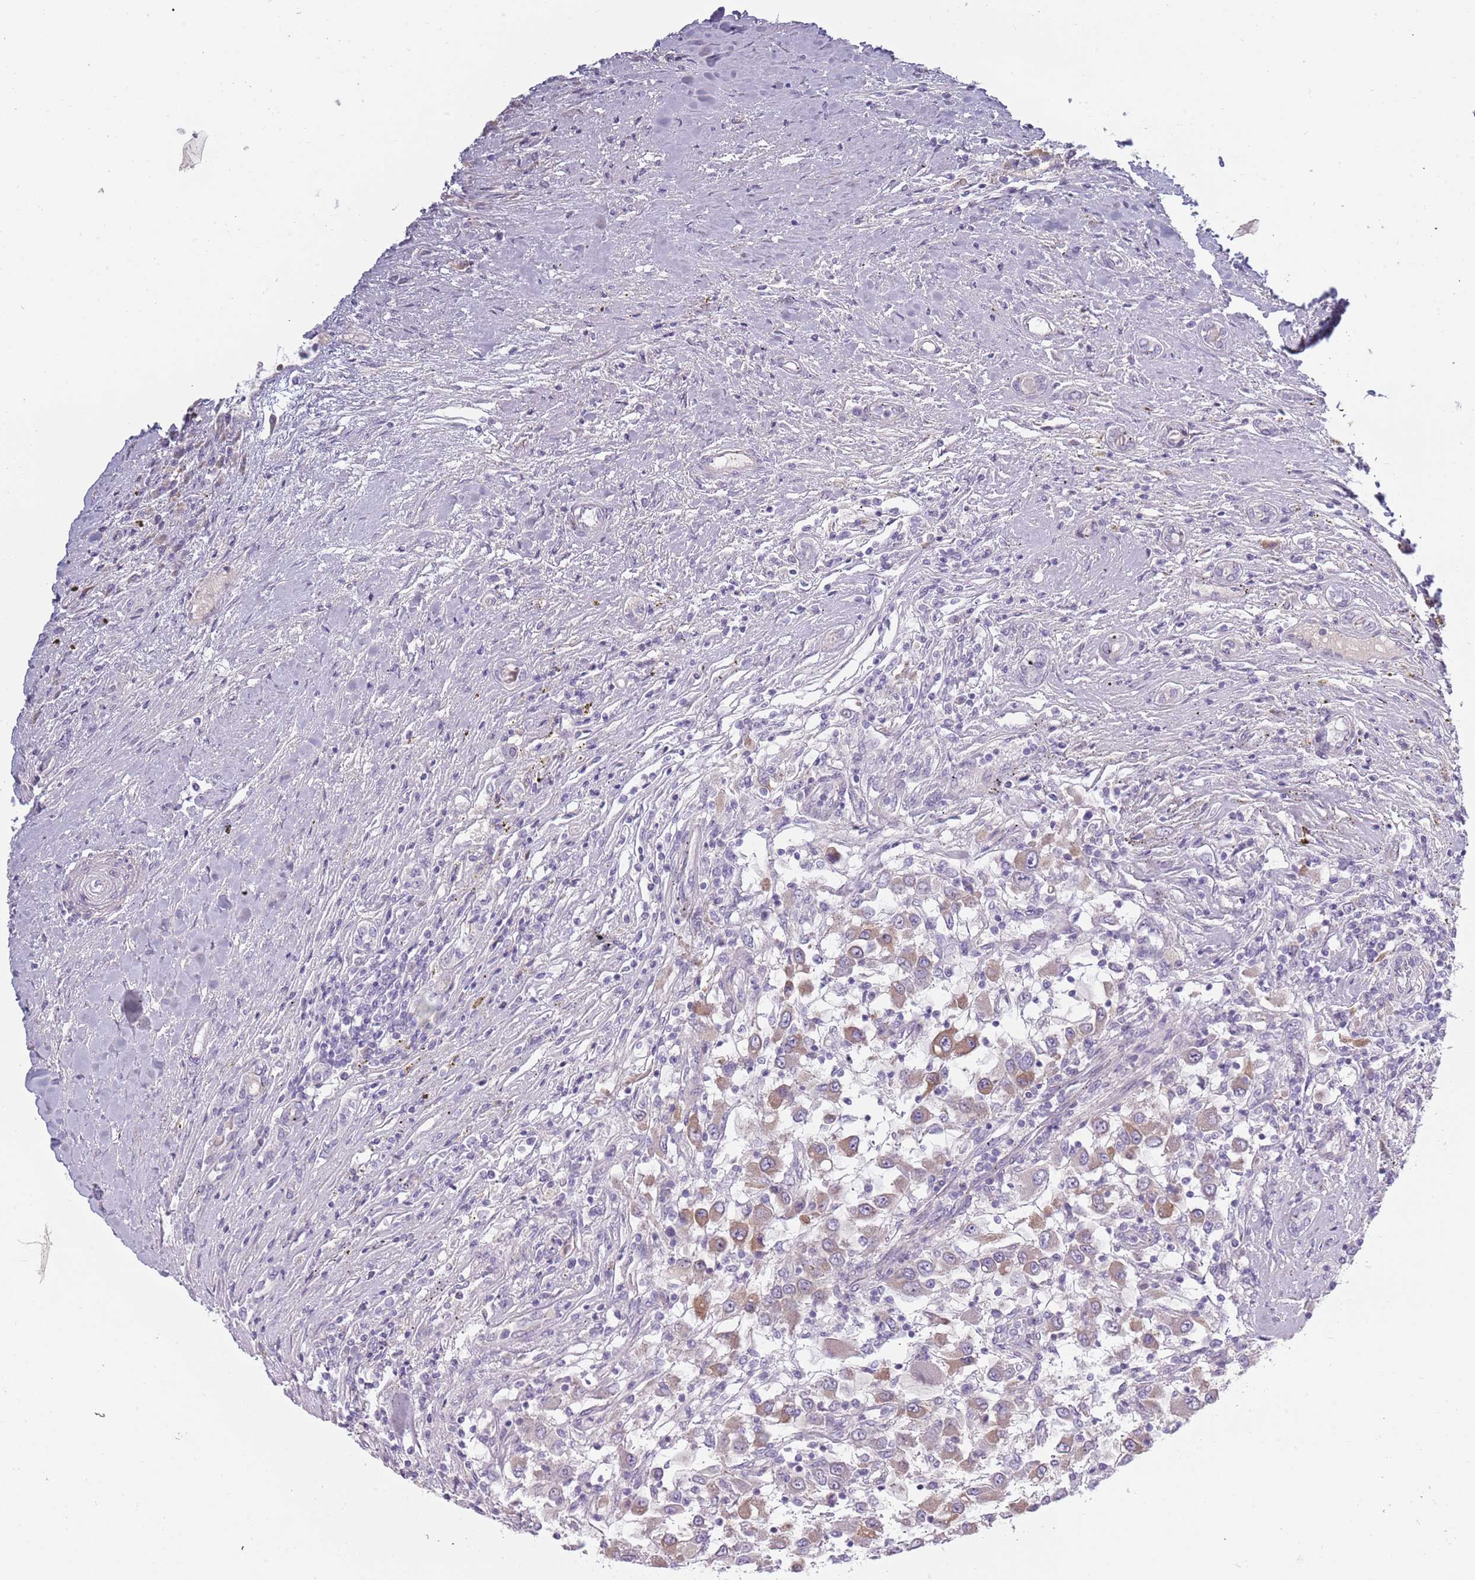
{"staining": {"intensity": "weak", "quantity": ">75%", "location": "cytoplasmic/membranous"}, "tissue": "renal cancer", "cell_type": "Tumor cells", "image_type": "cancer", "snomed": [{"axis": "morphology", "description": "Adenocarcinoma, NOS"}, {"axis": "topography", "description": "Kidney"}], "caption": "Immunohistochemical staining of human renal cancer (adenocarcinoma) displays weak cytoplasmic/membranous protein positivity in about >75% of tumor cells. (DAB (3,3'-diaminobenzidine) = brown stain, brightfield microscopy at high magnification).", "gene": "TNFRSF6B", "patient": {"sex": "female", "age": 67}}